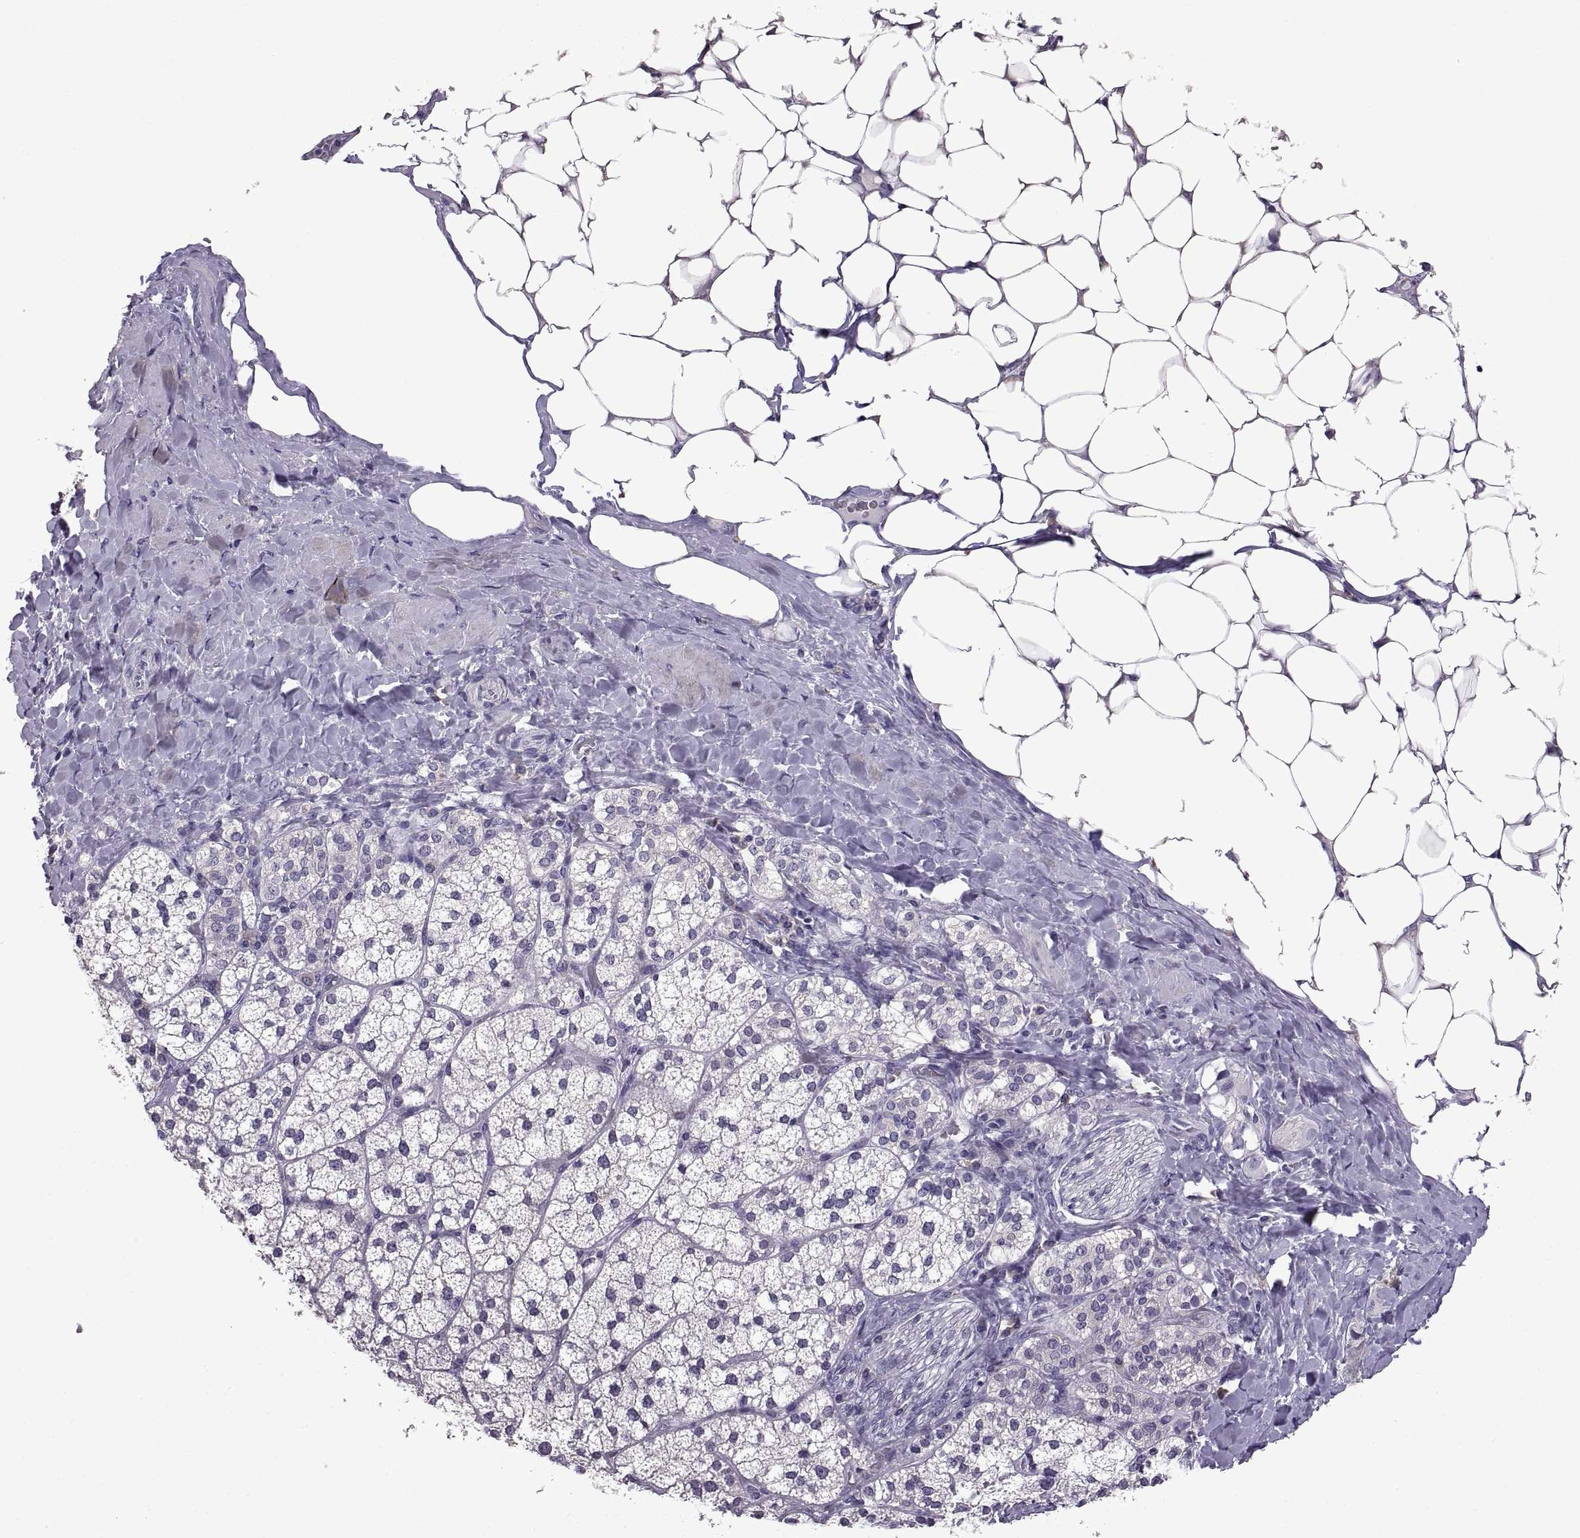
{"staining": {"intensity": "negative", "quantity": "none", "location": "none"}, "tissue": "adrenal gland", "cell_type": "Glandular cells", "image_type": "normal", "snomed": [{"axis": "morphology", "description": "Normal tissue, NOS"}, {"axis": "topography", "description": "Adrenal gland"}], "caption": "Immunohistochemical staining of unremarkable adrenal gland displays no significant positivity in glandular cells.", "gene": "MAGEB18", "patient": {"sex": "male", "age": 53}}